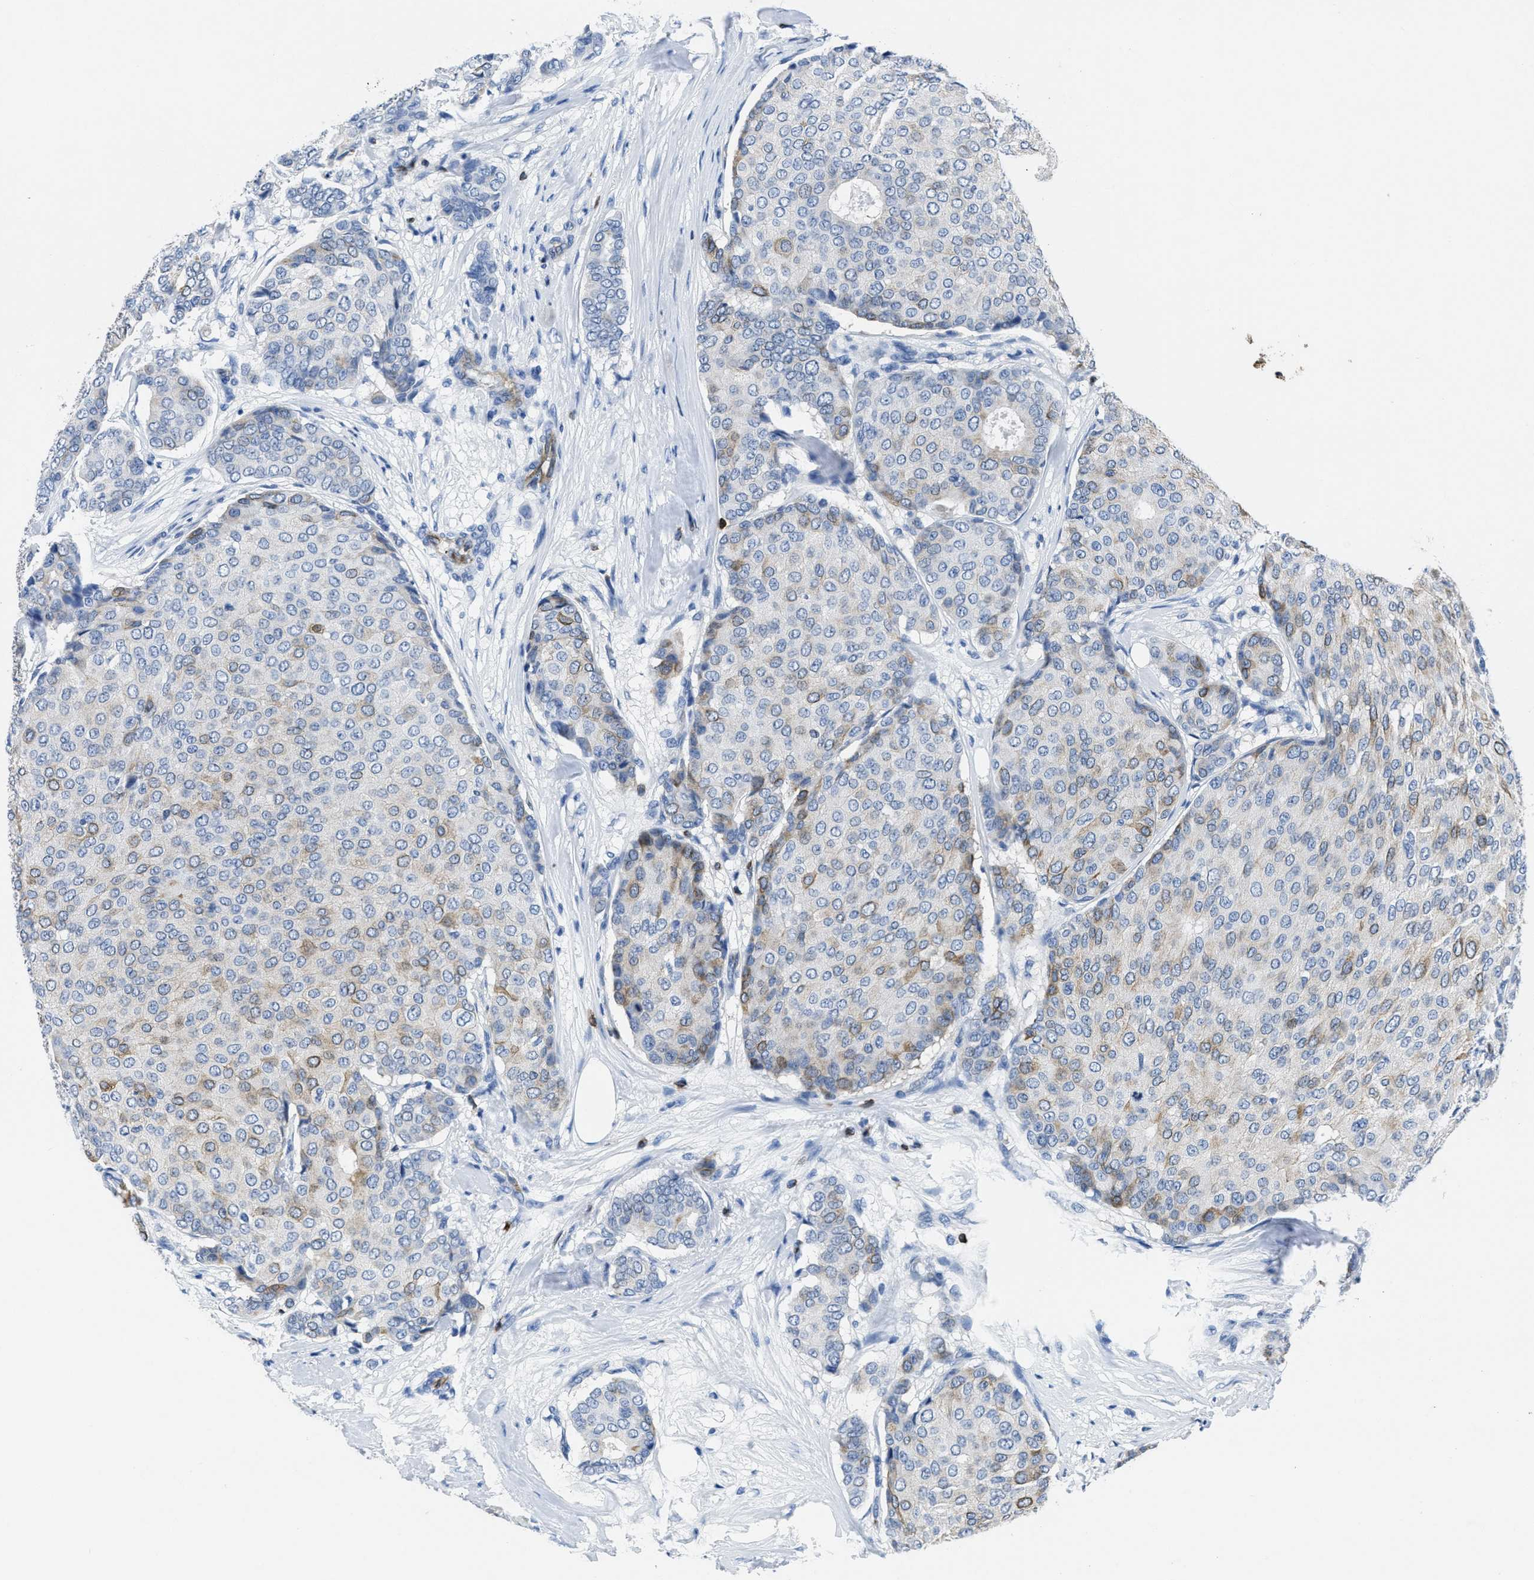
{"staining": {"intensity": "weak", "quantity": "<25%", "location": "cytoplasmic/membranous"}, "tissue": "breast cancer", "cell_type": "Tumor cells", "image_type": "cancer", "snomed": [{"axis": "morphology", "description": "Duct carcinoma"}, {"axis": "topography", "description": "Breast"}], "caption": "Photomicrograph shows no significant protein positivity in tumor cells of breast intraductal carcinoma. The staining is performed using DAB (3,3'-diaminobenzidine) brown chromogen with nuclei counter-stained in using hematoxylin.", "gene": "ITGA3", "patient": {"sex": "female", "age": 75}}